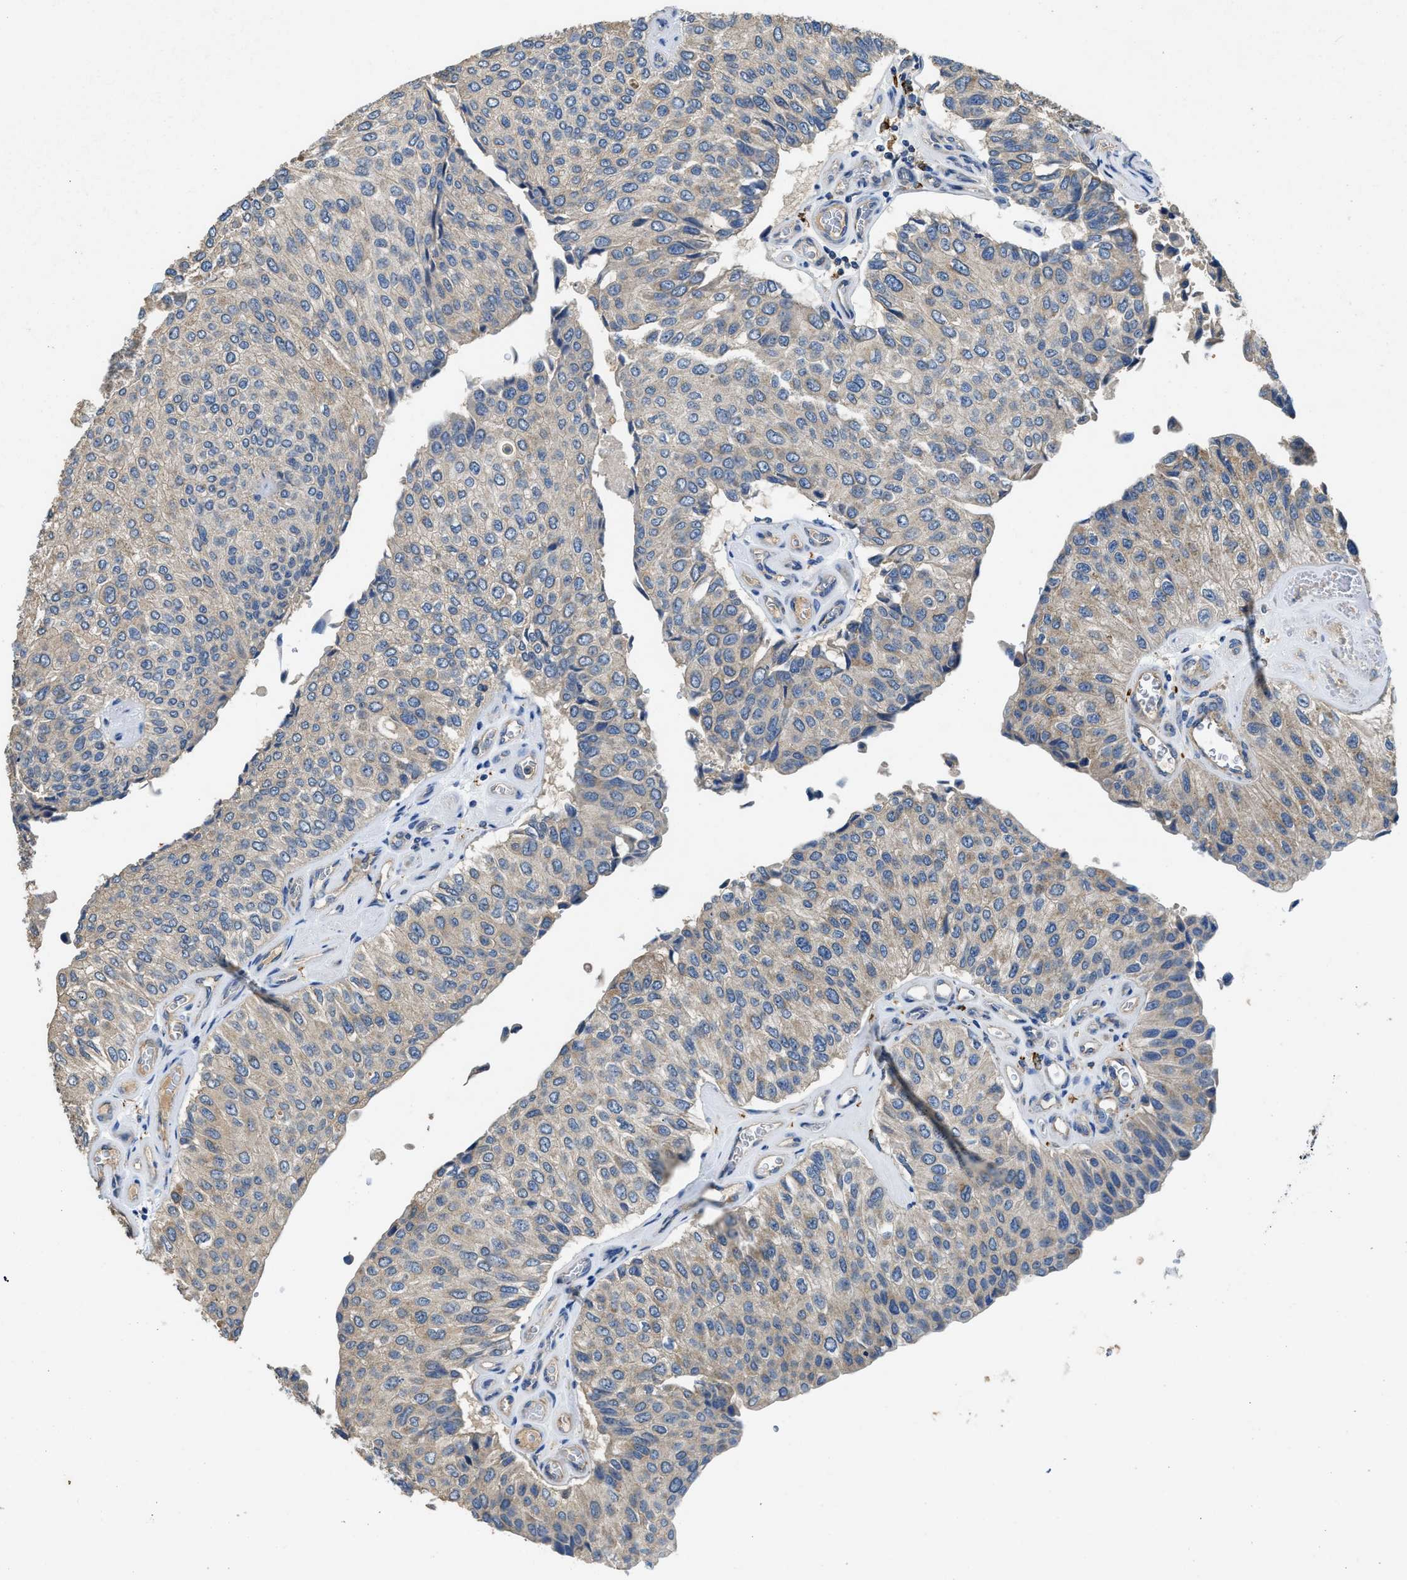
{"staining": {"intensity": "weak", "quantity": "<25%", "location": "cytoplasmic/membranous"}, "tissue": "urothelial cancer", "cell_type": "Tumor cells", "image_type": "cancer", "snomed": [{"axis": "morphology", "description": "Urothelial carcinoma, High grade"}, {"axis": "topography", "description": "Kidney"}, {"axis": "topography", "description": "Urinary bladder"}], "caption": "IHC of human urothelial cancer shows no staining in tumor cells.", "gene": "CDK15", "patient": {"sex": "male", "age": 77}}